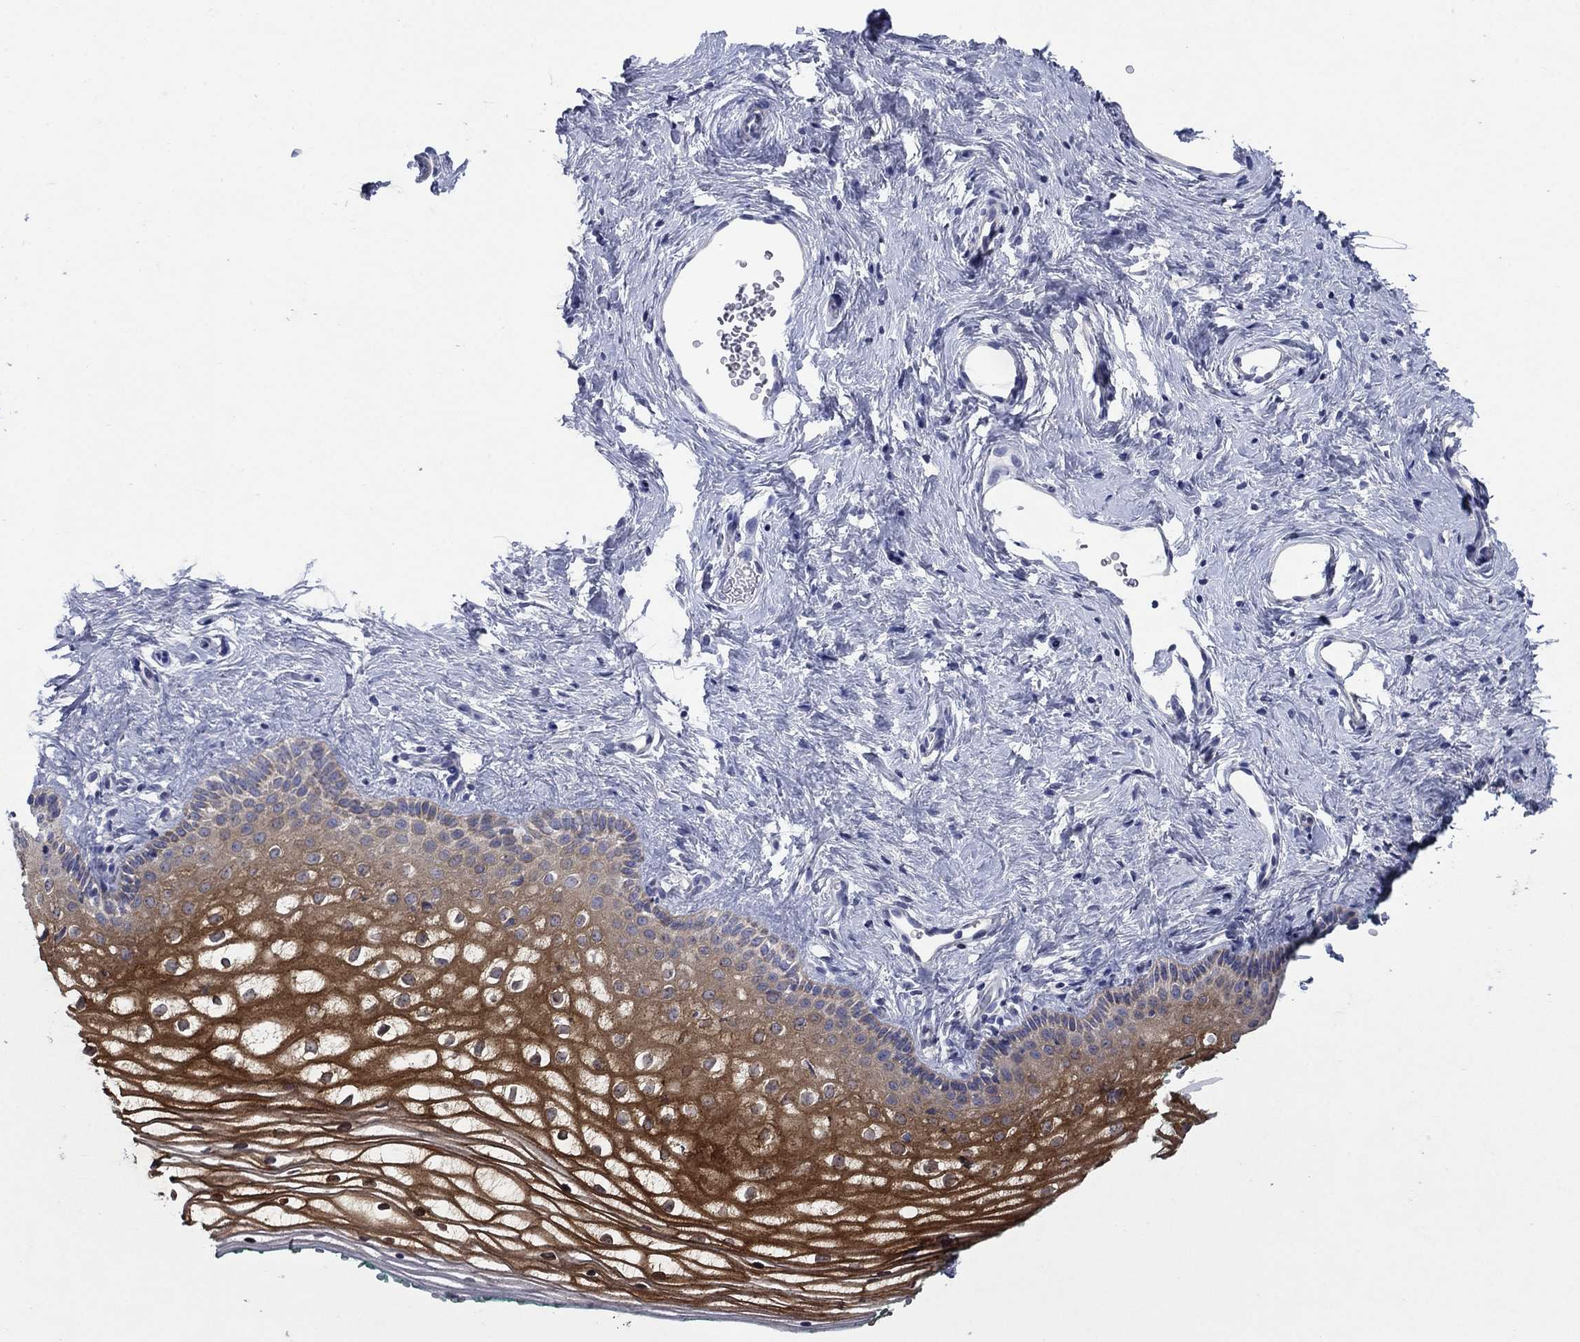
{"staining": {"intensity": "strong", "quantity": ">75%", "location": "cytoplasmic/membranous"}, "tissue": "vagina", "cell_type": "Squamous epithelial cells", "image_type": "normal", "snomed": [{"axis": "morphology", "description": "Normal tissue, NOS"}, {"axis": "topography", "description": "Vagina"}], "caption": "A brown stain labels strong cytoplasmic/membranous positivity of a protein in squamous epithelial cells of unremarkable human vagina. (DAB IHC, brown staining for protein, blue staining for nuclei).", "gene": "SULT2B1", "patient": {"sex": "female", "age": 36}}